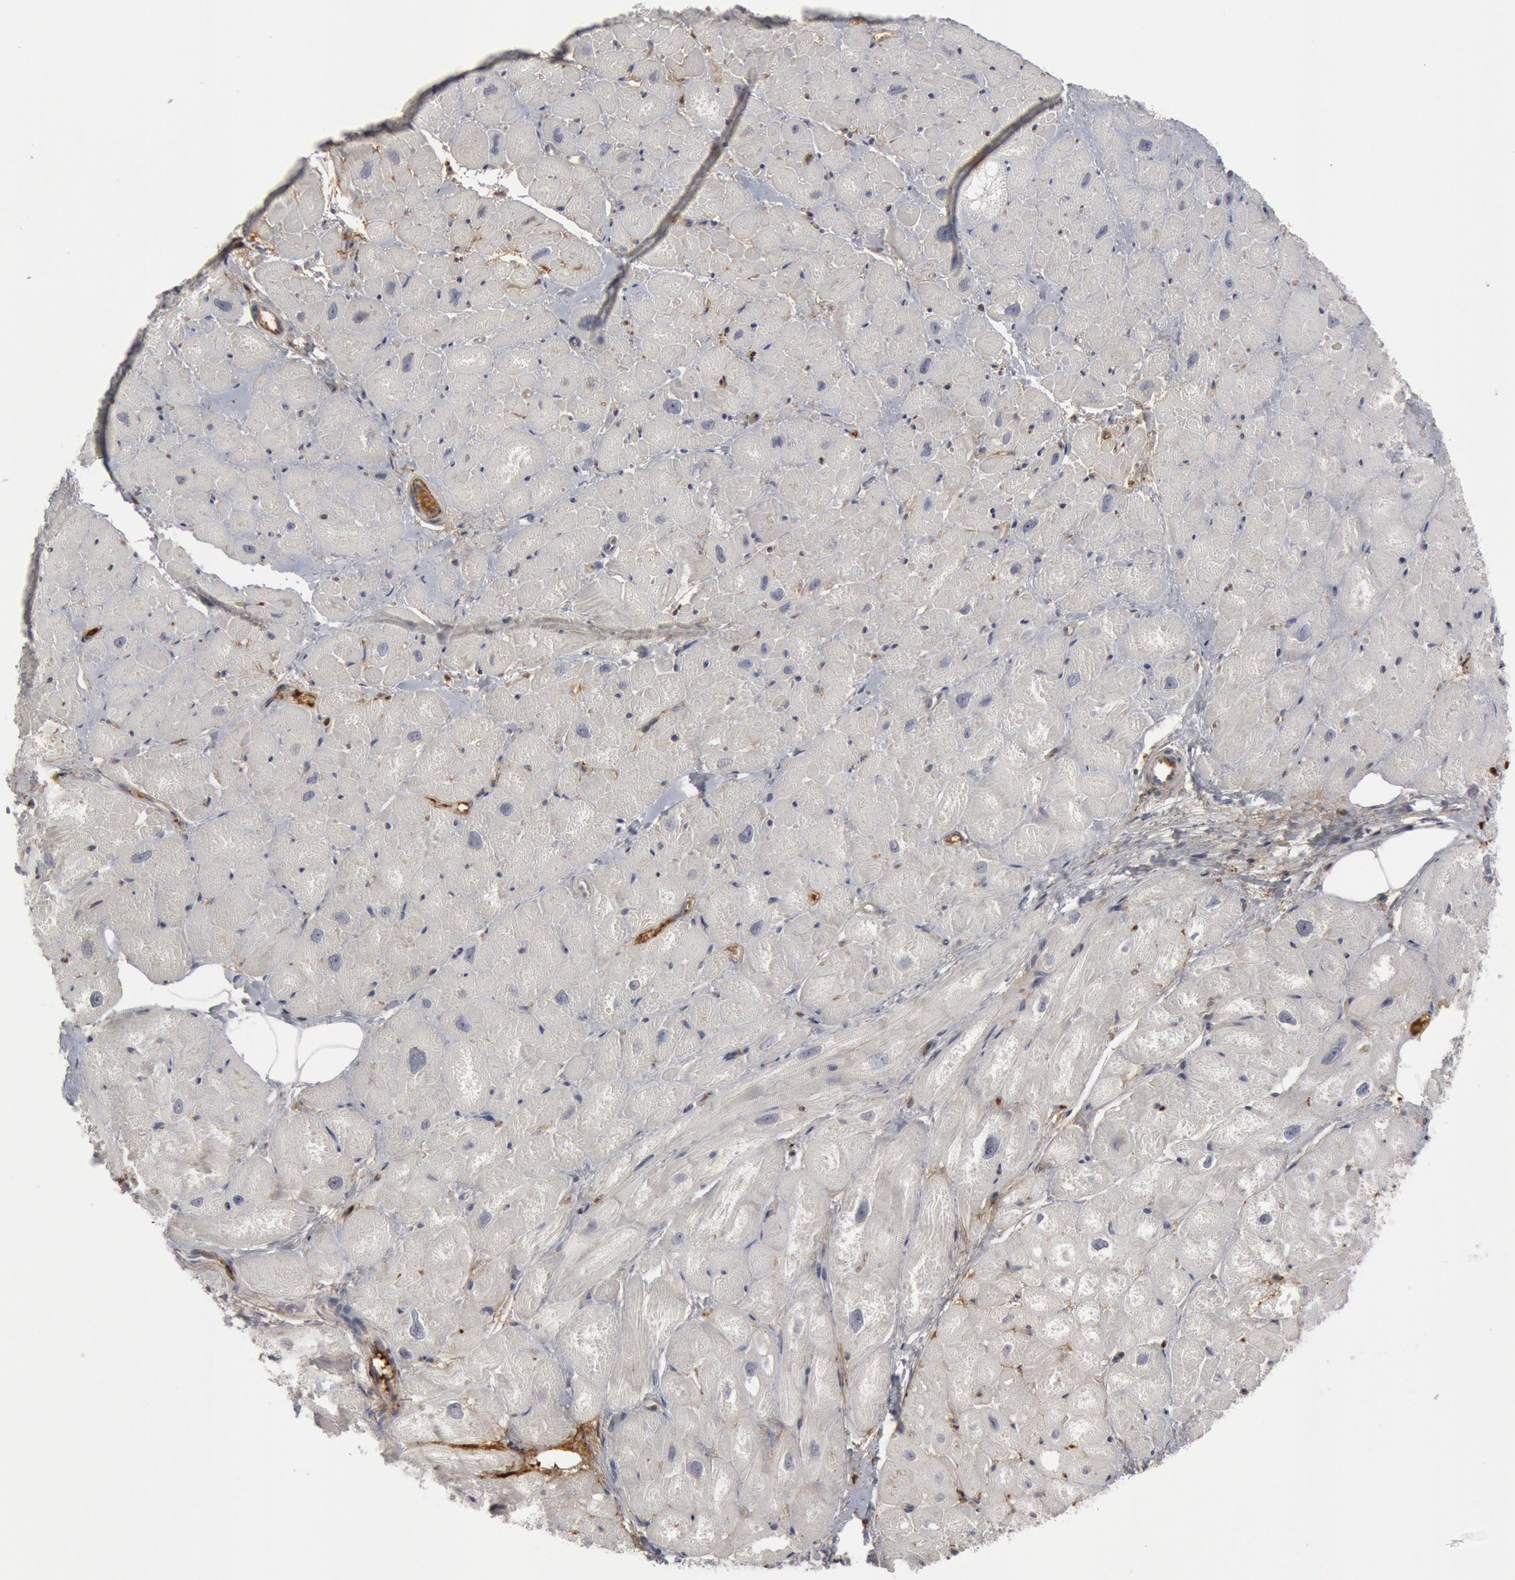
{"staining": {"intensity": "negative", "quantity": "none", "location": "none"}, "tissue": "heart muscle", "cell_type": "Cardiomyocytes", "image_type": "normal", "snomed": [{"axis": "morphology", "description": "Normal tissue, NOS"}, {"axis": "topography", "description": "Heart"}], "caption": "Immunohistochemistry (IHC) of benign heart muscle demonstrates no expression in cardiomyocytes.", "gene": "C1QC", "patient": {"sex": "male", "age": 49}}